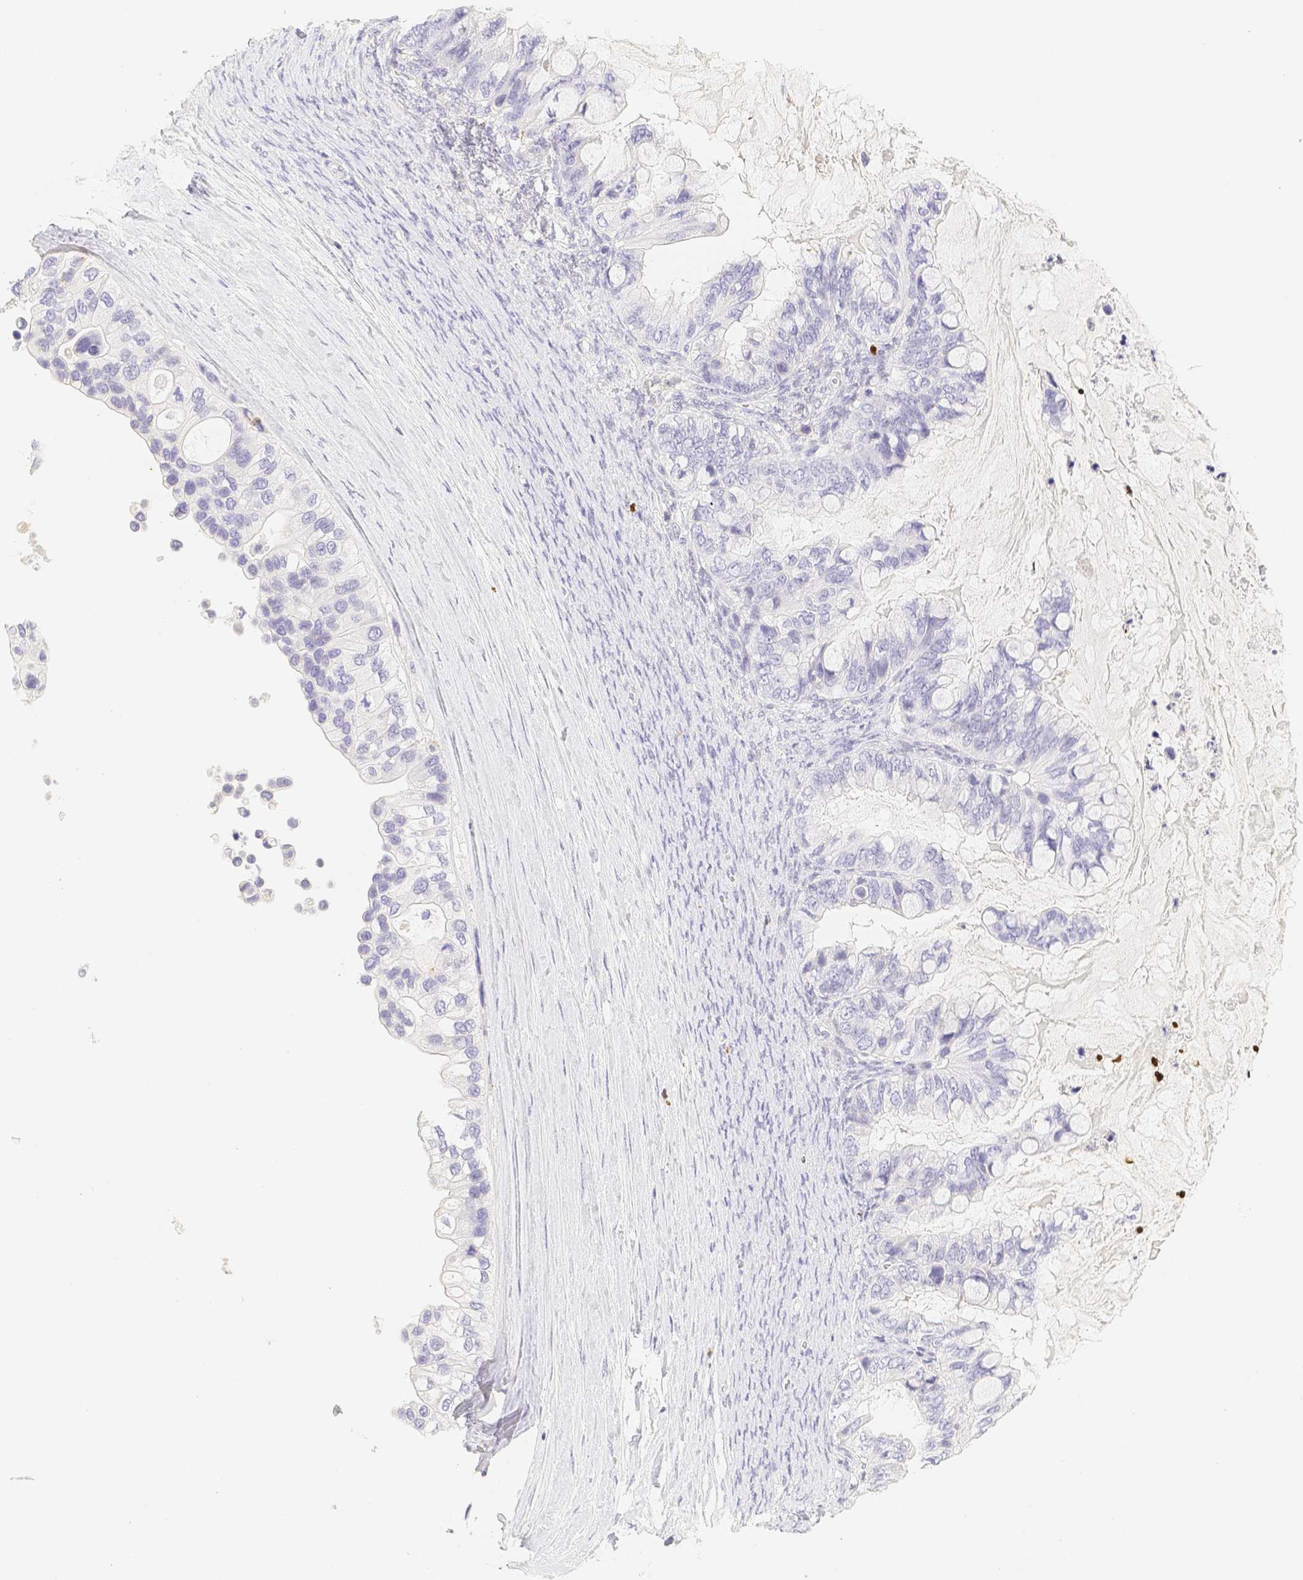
{"staining": {"intensity": "negative", "quantity": "none", "location": "none"}, "tissue": "ovarian cancer", "cell_type": "Tumor cells", "image_type": "cancer", "snomed": [{"axis": "morphology", "description": "Cystadenocarcinoma, mucinous, NOS"}, {"axis": "topography", "description": "Ovary"}], "caption": "This is an immunohistochemistry (IHC) photomicrograph of ovarian cancer. There is no staining in tumor cells.", "gene": "PADI4", "patient": {"sex": "female", "age": 80}}